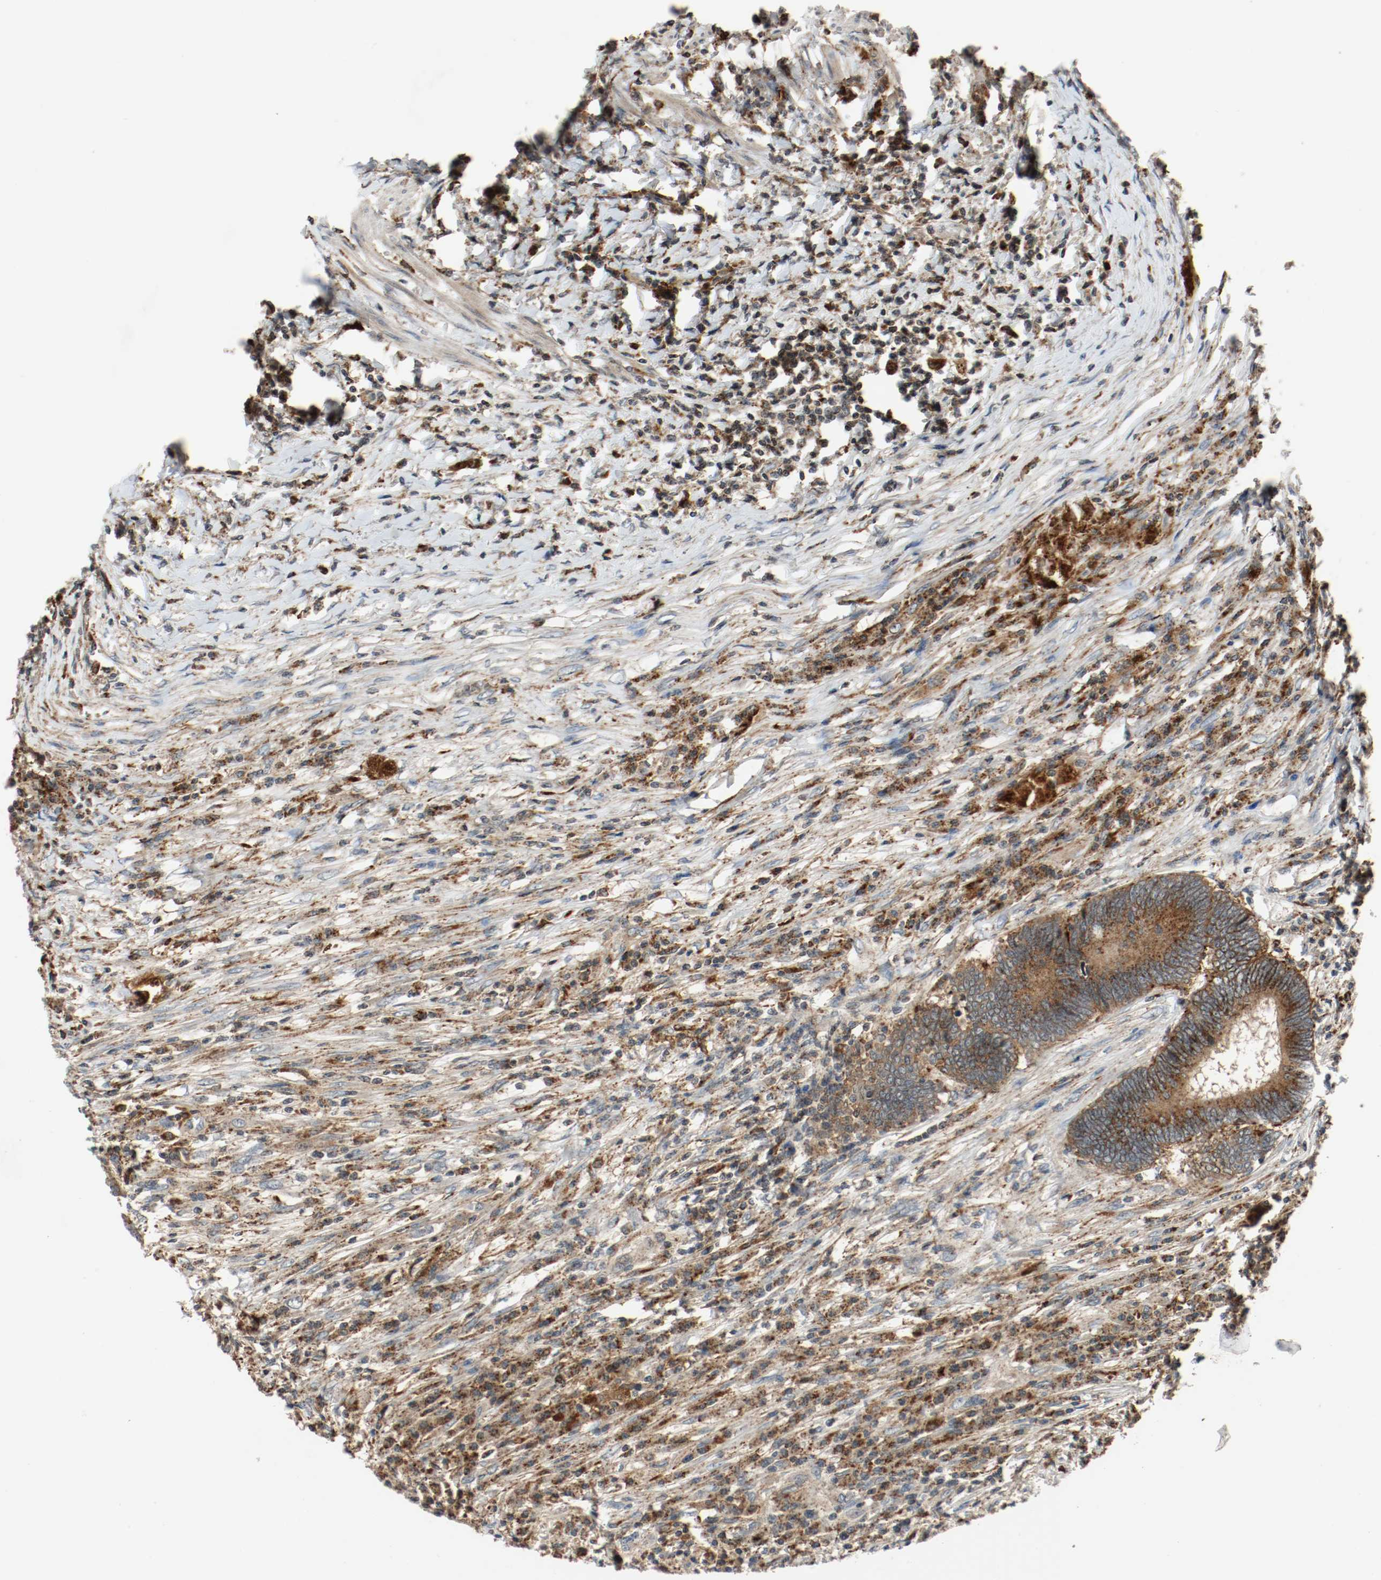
{"staining": {"intensity": "strong", "quantity": ">75%", "location": "cytoplasmic/membranous"}, "tissue": "colorectal cancer", "cell_type": "Tumor cells", "image_type": "cancer", "snomed": [{"axis": "morphology", "description": "Adenocarcinoma, NOS"}, {"axis": "topography", "description": "Colon"}], "caption": "DAB (3,3'-diaminobenzidine) immunohistochemical staining of human colorectal adenocarcinoma shows strong cytoplasmic/membranous protein positivity in approximately >75% of tumor cells. The protein is stained brown, and the nuclei are stained in blue (DAB IHC with brightfield microscopy, high magnification).", "gene": "LAMP2", "patient": {"sex": "female", "age": 78}}